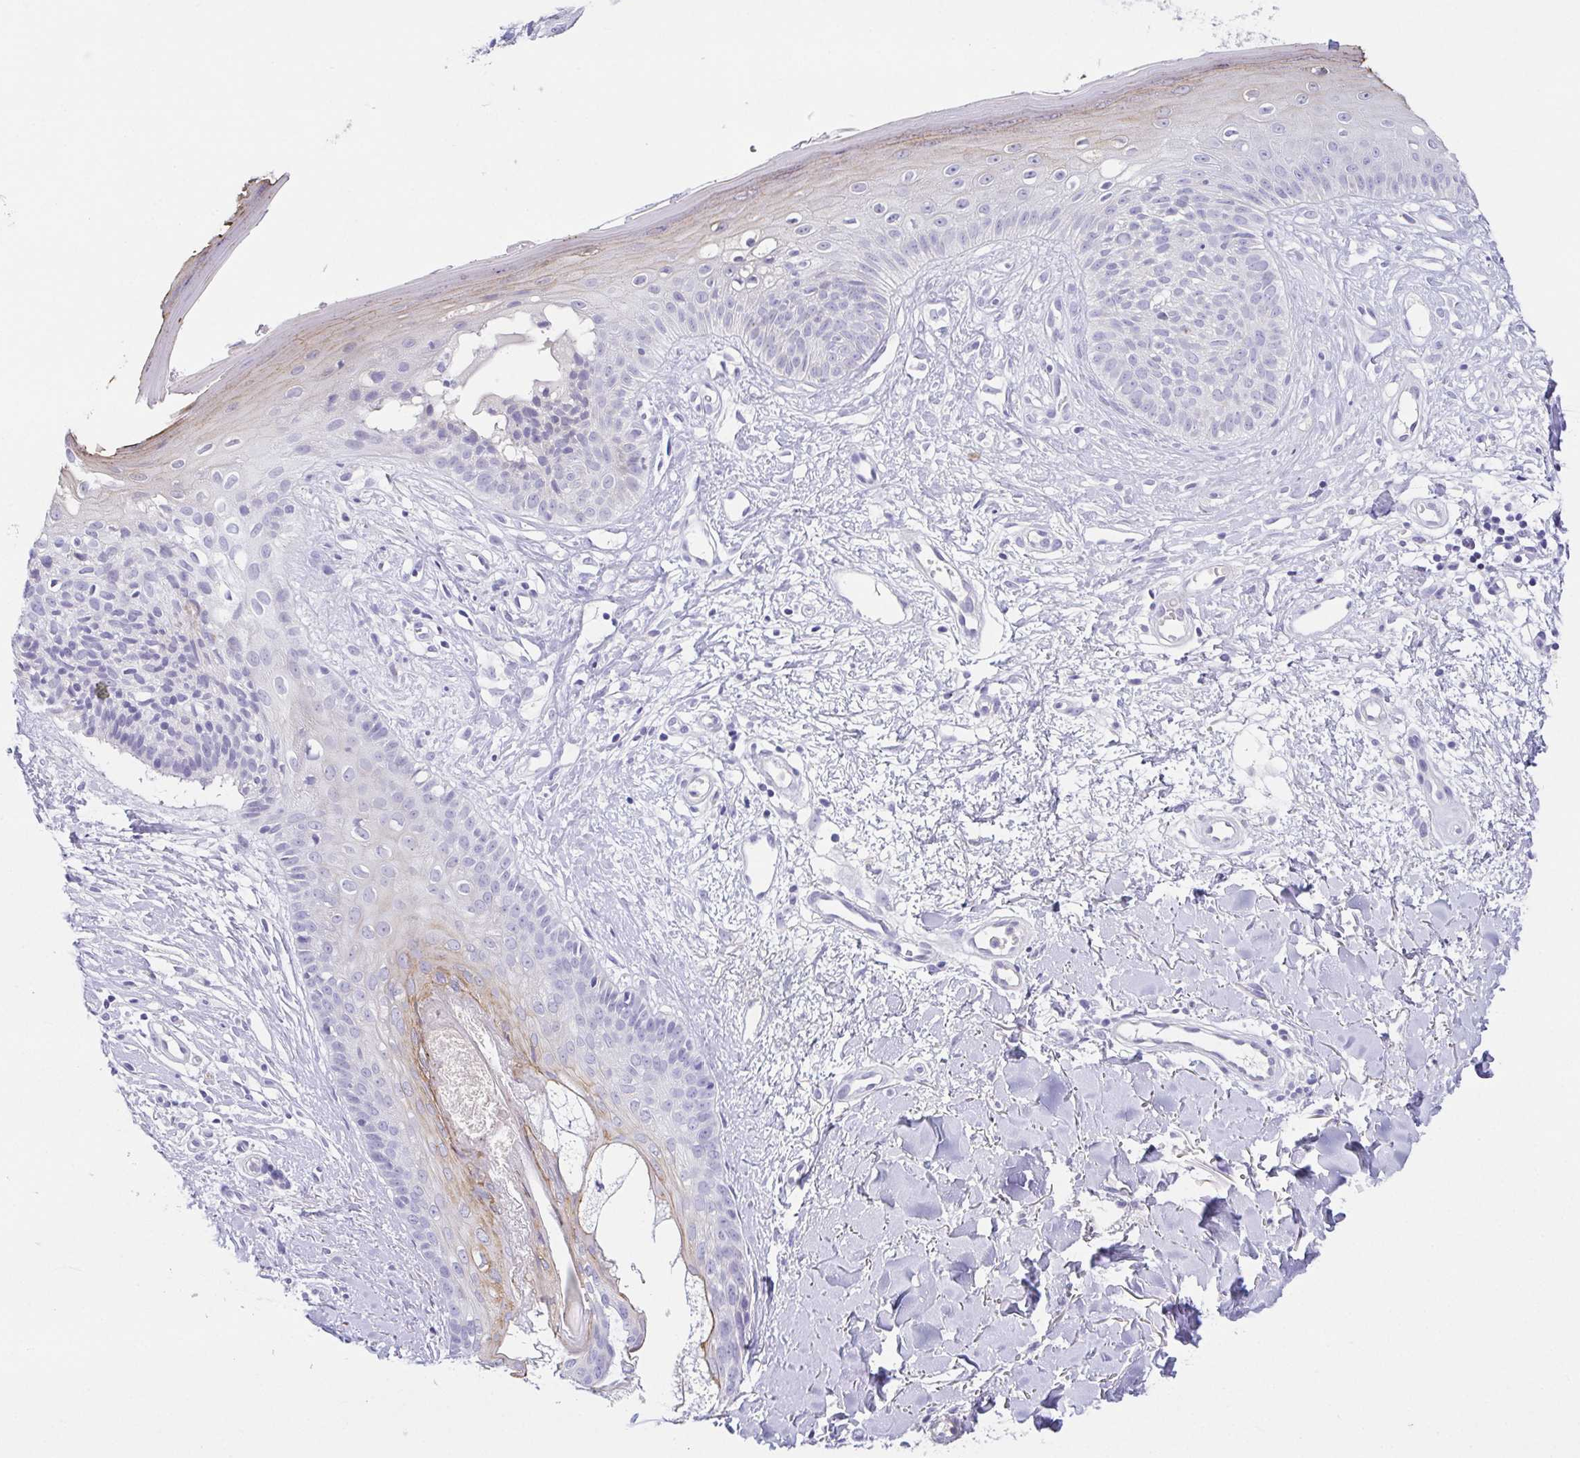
{"staining": {"intensity": "negative", "quantity": "none", "location": "none"}, "tissue": "skin cancer", "cell_type": "Tumor cells", "image_type": "cancer", "snomed": [{"axis": "morphology", "description": "Basal cell carcinoma"}, {"axis": "topography", "description": "Skin"}], "caption": "Immunohistochemistry photomicrograph of neoplastic tissue: human skin basal cell carcinoma stained with DAB (3,3'-diaminobenzidine) displays no significant protein staining in tumor cells. (DAB (3,3'-diaminobenzidine) IHC, high magnification).", "gene": "HAPLN2", "patient": {"sex": "male", "age": 51}}